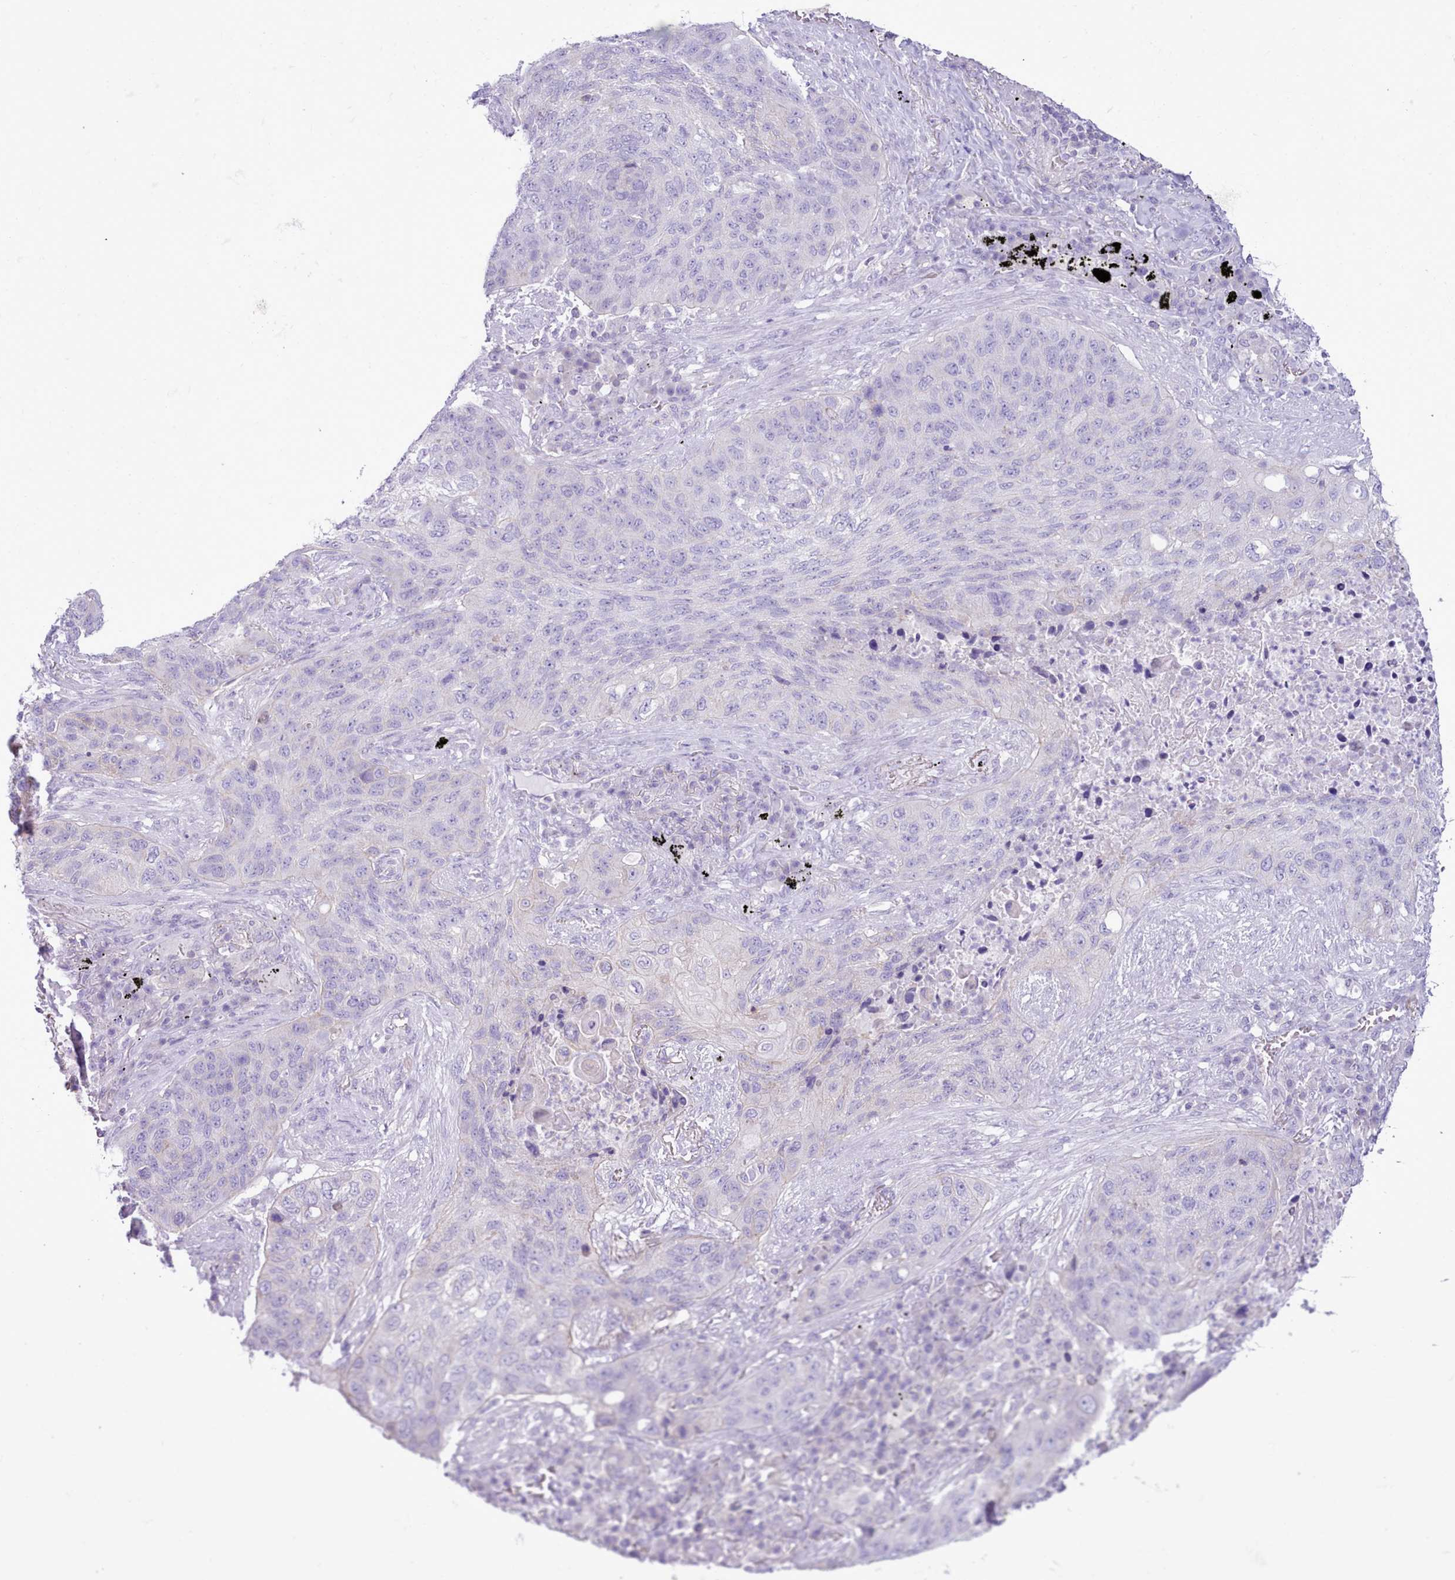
{"staining": {"intensity": "negative", "quantity": "none", "location": "none"}, "tissue": "lung cancer", "cell_type": "Tumor cells", "image_type": "cancer", "snomed": [{"axis": "morphology", "description": "Squamous cell carcinoma, NOS"}, {"axis": "topography", "description": "Lung"}], "caption": "Lung squamous cell carcinoma was stained to show a protein in brown. There is no significant staining in tumor cells.", "gene": "MDFI", "patient": {"sex": "female", "age": 63}}